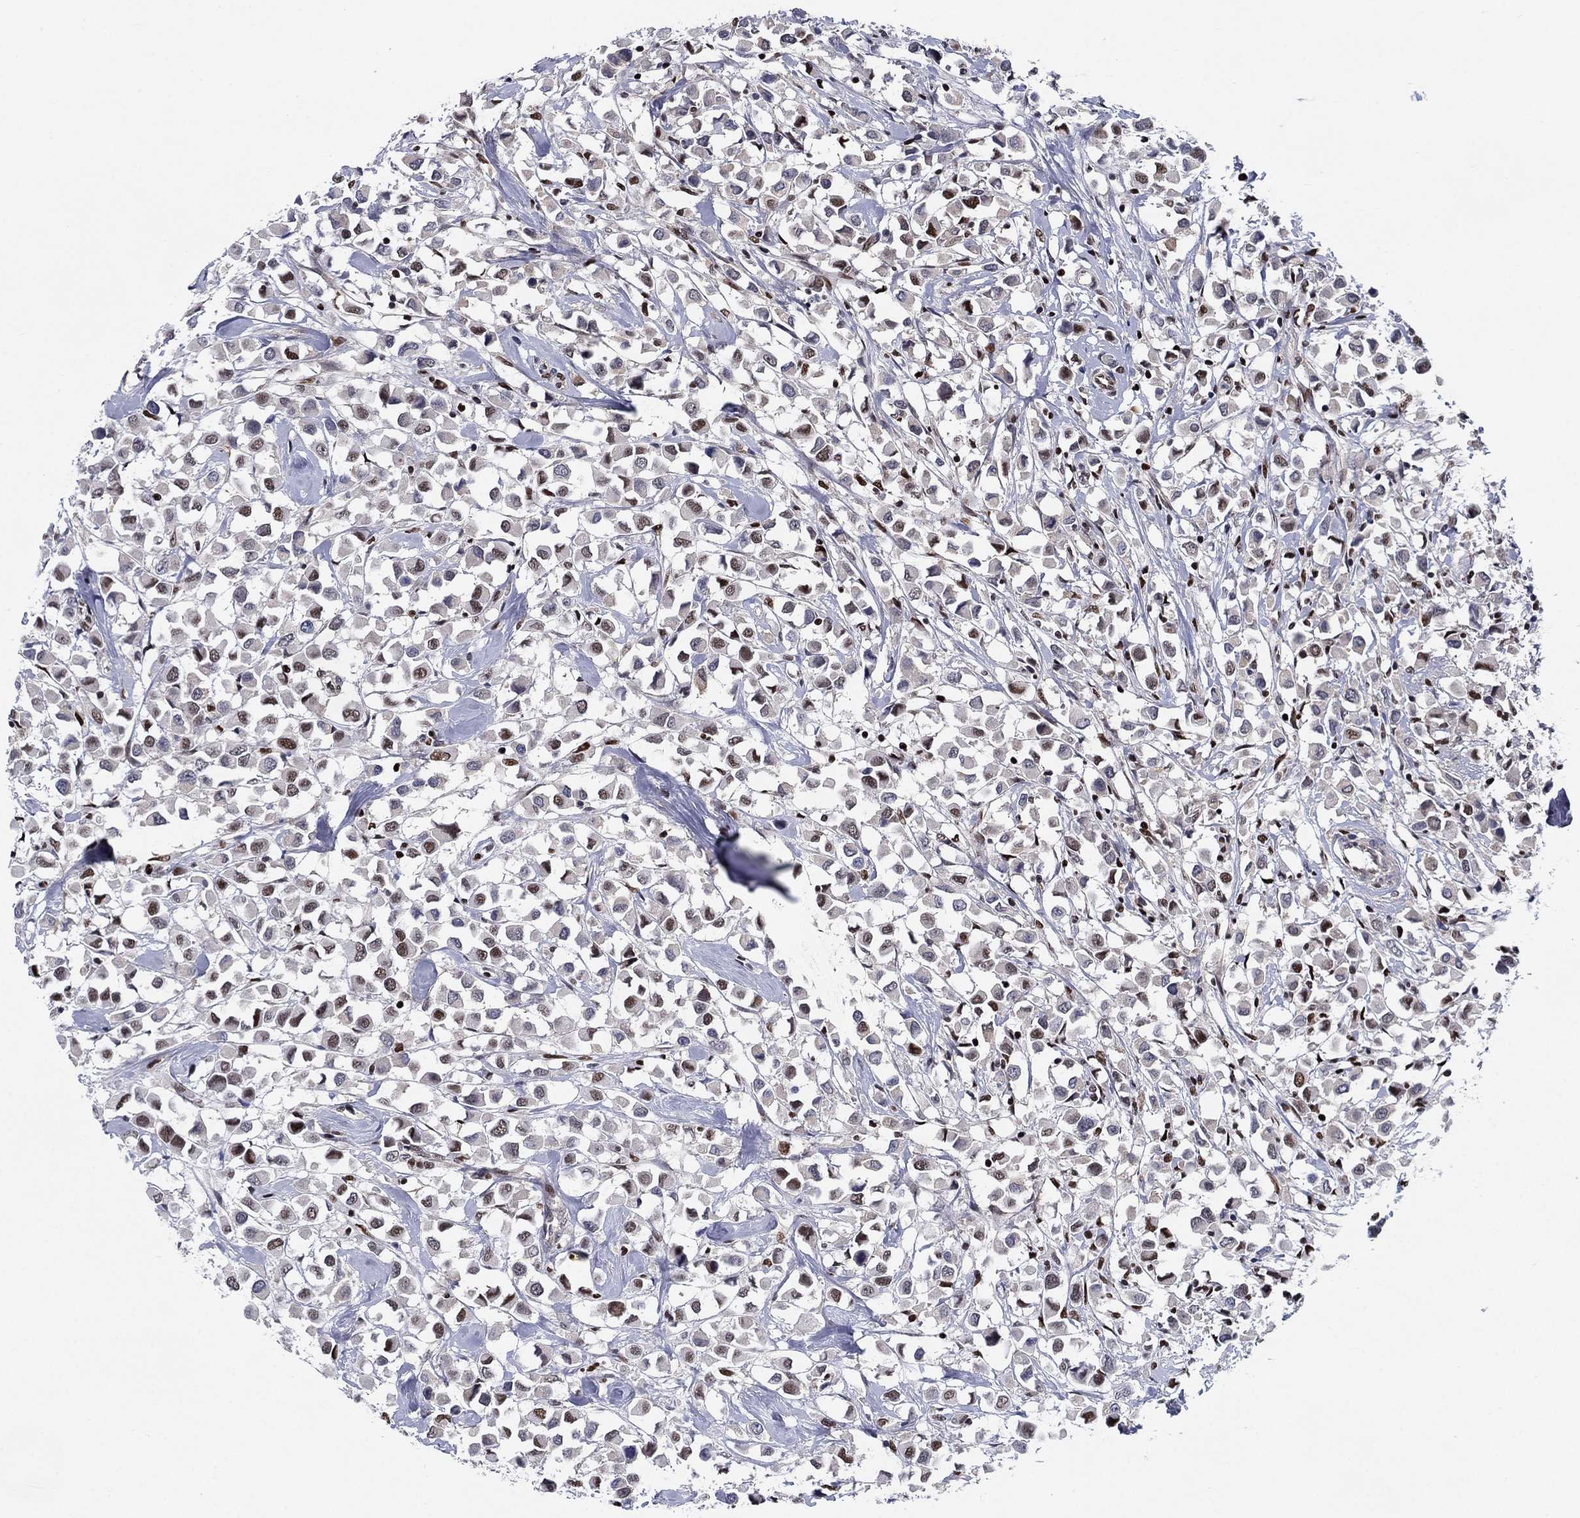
{"staining": {"intensity": "moderate", "quantity": "25%-75%", "location": "nuclear"}, "tissue": "breast cancer", "cell_type": "Tumor cells", "image_type": "cancer", "snomed": [{"axis": "morphology", "description": "Duct carcinoma"}, {"axis": "topography", "description": "Breast"}], "caption": "Brown immunohistochemical staining in human breast cancer demonstrates moderate nuclear positivity in approximately 25%-75% of tumor cells. Nuclei are stained in blue.", "gene": "RPRD1B", "patient": {"sex": "female", "age": 61}}